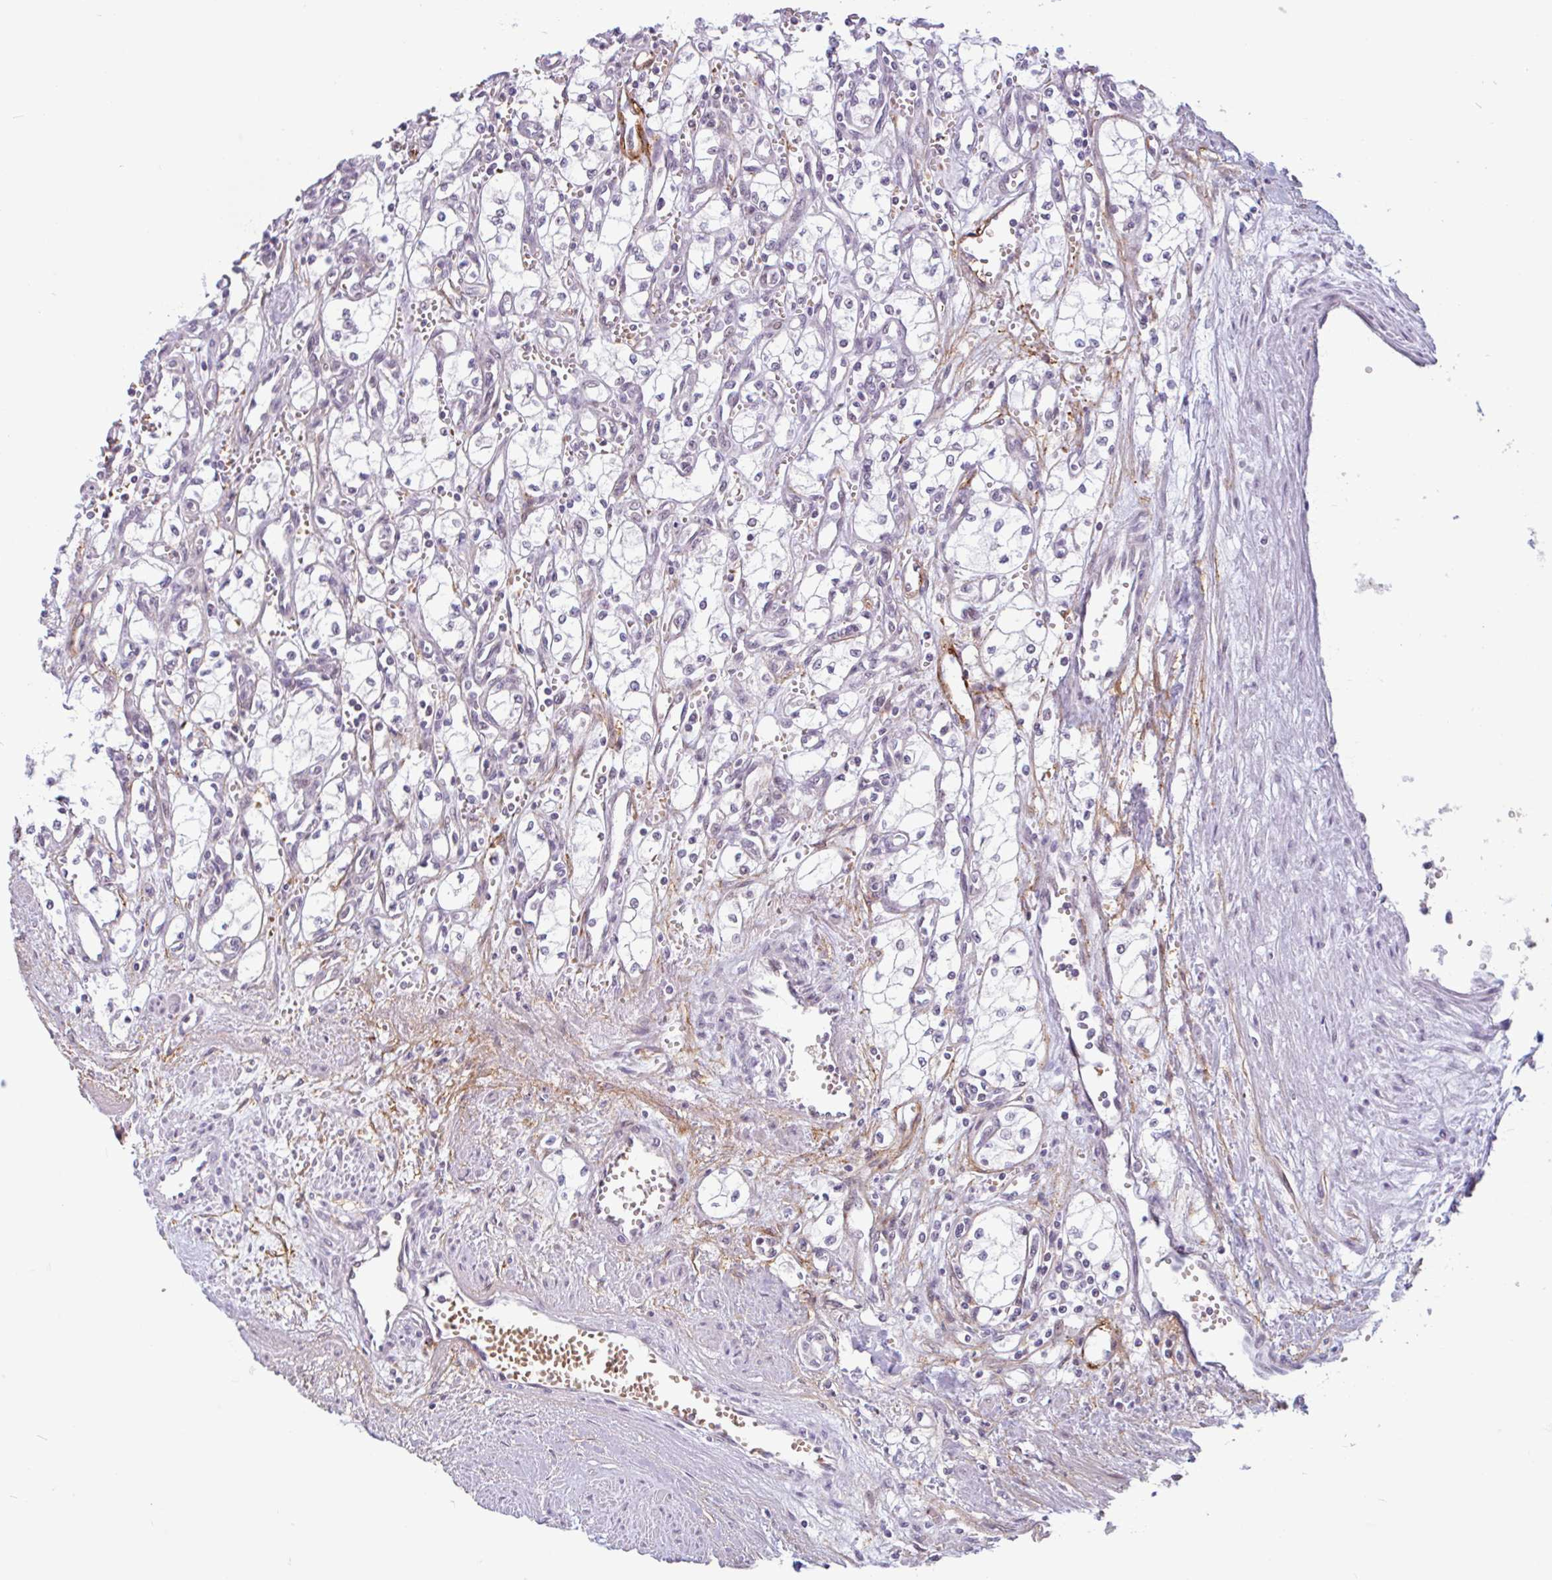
{"staining": {"intensity": "negative", "quantity": "none", "location": "none"}, "tissue": "renal cancer", "cell_type": "Tumor cells", "image_type": "cancer", "snomed": [{"axis": "morphology", "description": "Adenocarcinoma, NOS"}, {"axis": "topography", "description": "Kidney"}], "caption": "Tumor cells show no significant expression in adenocarcinoma (renal).", "gene": "TMEM119", "patient": {"sex": "male", "age": 59}}